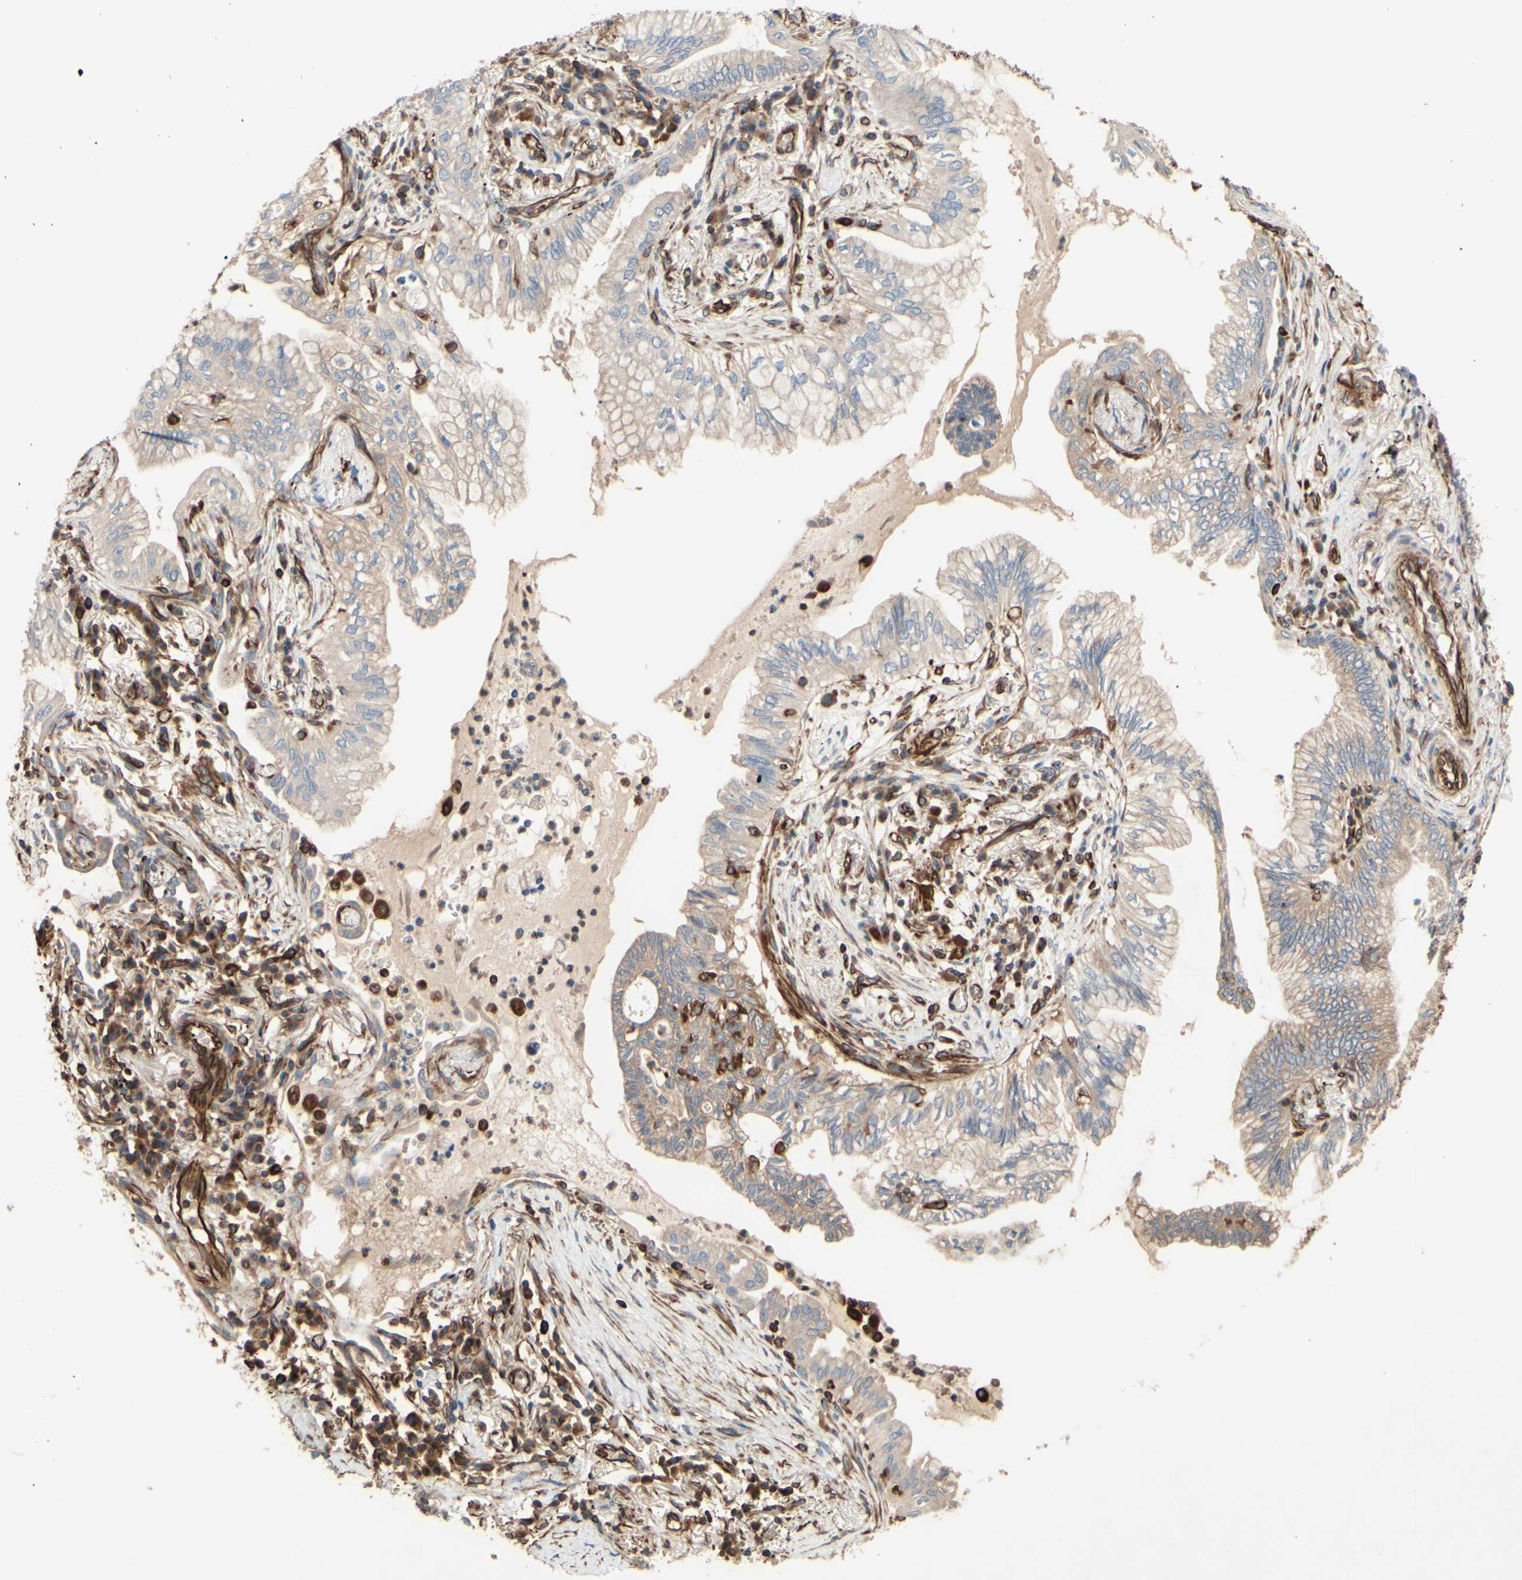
{"staining": {"intensity": "weak", "quantity": "25%-75%", "location": "cytoplasmic/membranous"}, "tissue": "lung cancer", "cell_type": "Tumor cells", "image_type": "cancer", "snomed": [{"axis": "morphology", "description": "Adenocarcinoma, NOS"}, {"axis": "topography", "description": "Lung"}], "caption": "A high-resolution histopathology image shows IHC staining of lung adenocarcinoma, which exhibits weak cytoplasmic/membranous expression in approximately 25%-75% of tumor cells. The staining is performed using DAB (3,3'-diaminobenzidine) brown chromogen to label protein expression. The nuclei are counter-stained blue using hematoxylin.", "gene": "TRAF2", "patient": {"sex": "female", "age": 70}}